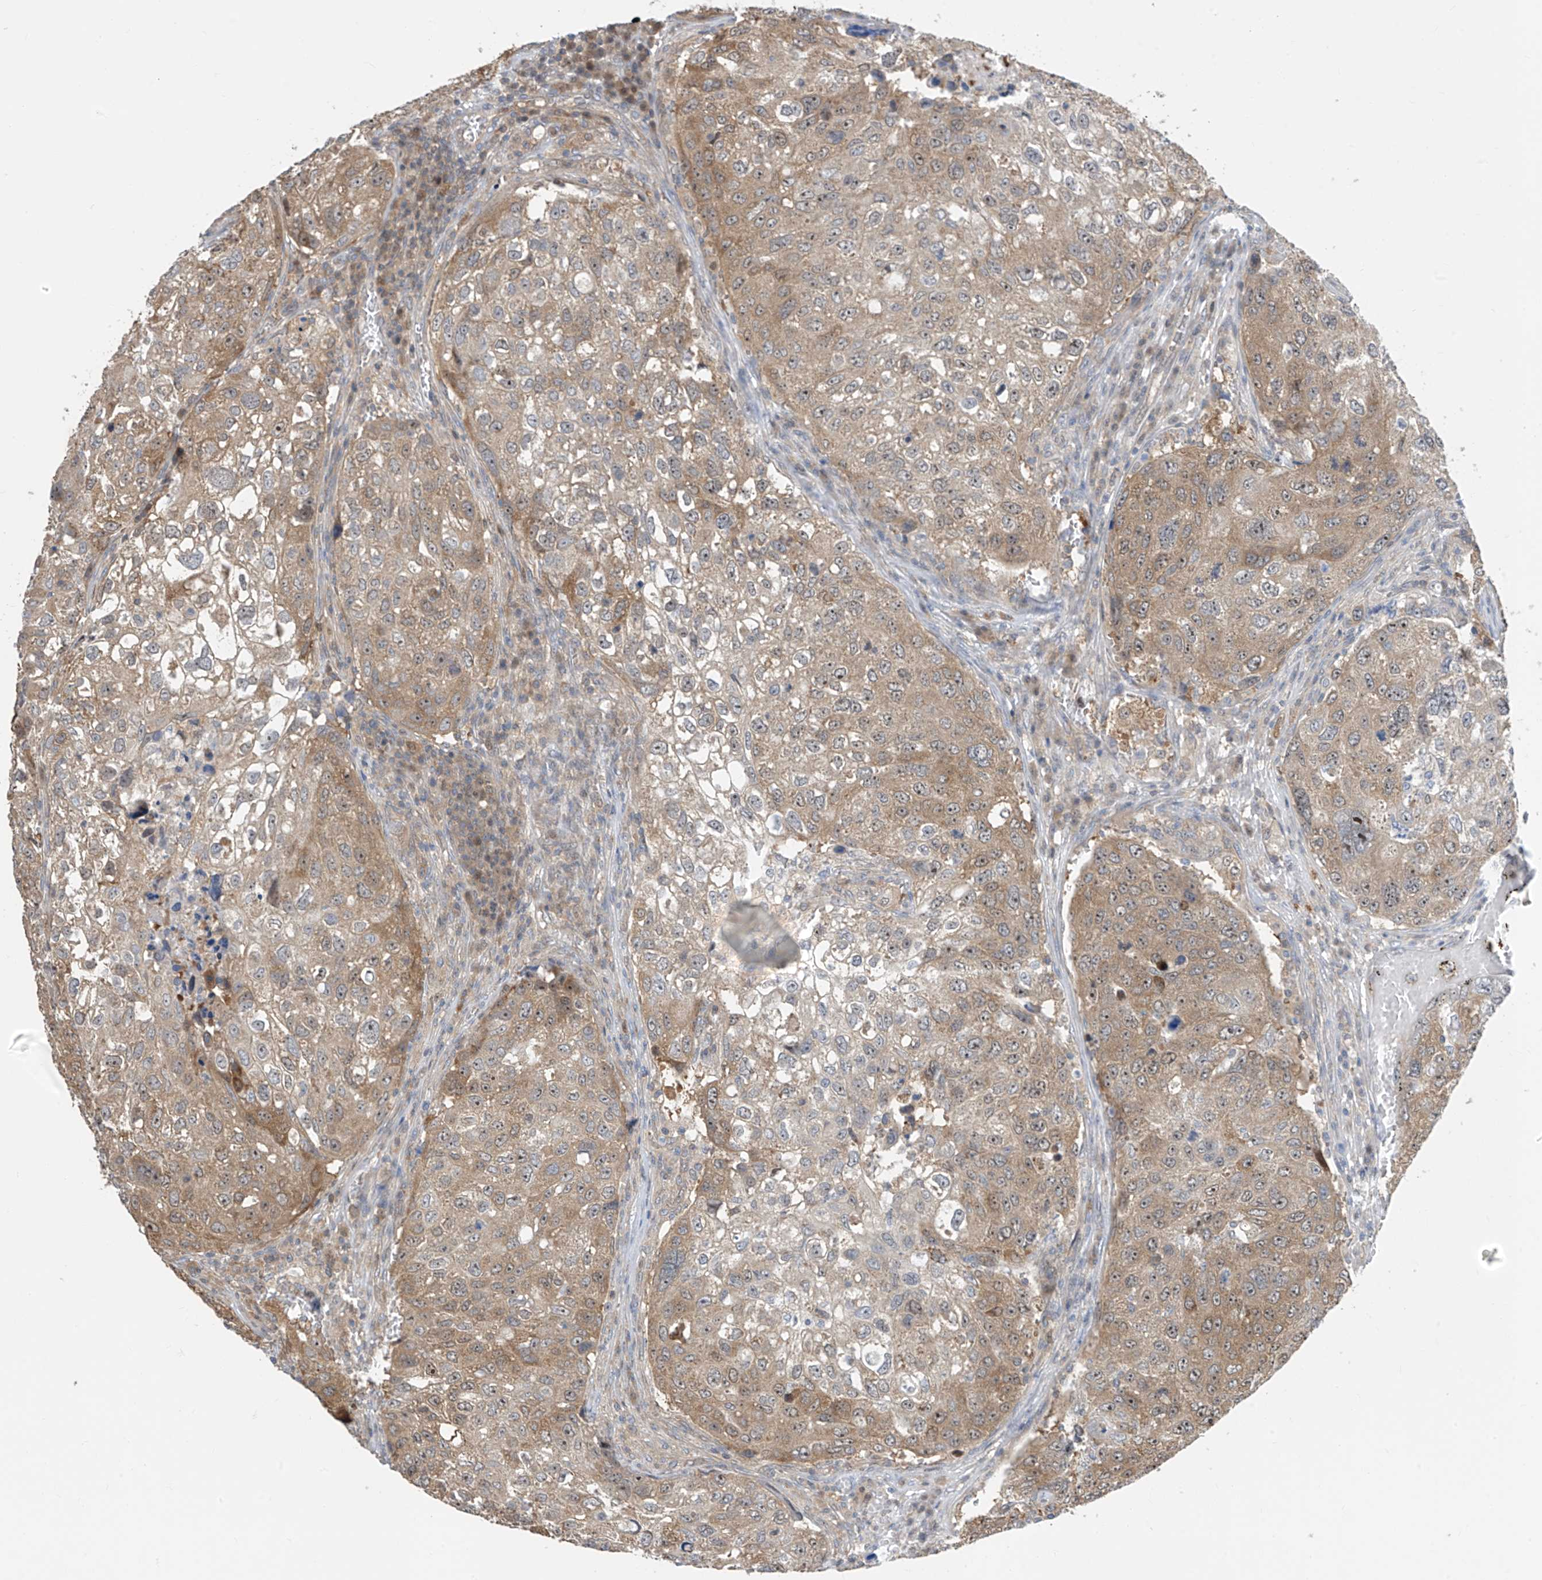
{"staining": {"intensity": "weak", "quantity": ">75%", "location": "cytoplasmic/membranous,nuclear"}, "tissue": "urothelial cancer", "cell_type": "Tumor cells", "image_type": "cancer", "snomed": [{"axis": "morphology", "description": "Urothelial carcinoma, High grade"}, {"axis": "topography", "description": "Lymph node"}, {"axis": "topography", "description": "Urinary bladder"}], "caption": "About >75% of tumor cells in human urothelial cancer show weak cytoplasmic/membranous and nuclear protein staining as visualized by brown immunohistochemical staining.", "gene": "TTC38", "patient": {"sex": "male", "age": 51}}